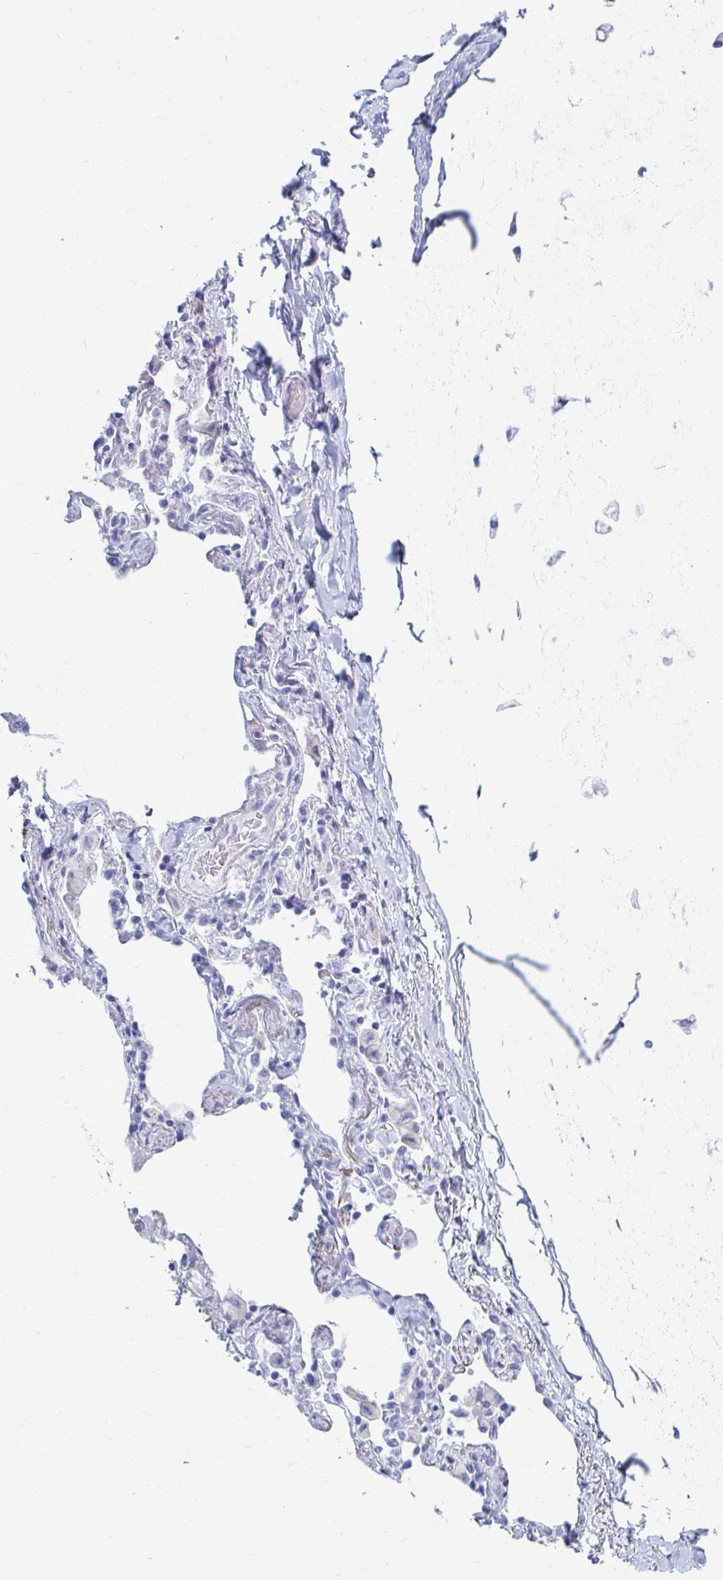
{"staining": {"intensity": "negative", "quantity": "none", "location": "none"}, "tissue": "soft tissue", "cell_type": "Chondrocytes", "image_type": "normal", "snomed": [{"axis": "morphology", "description": "Normal tissue, NOS"}, {"axis": "topography", "description": "Cartilage tissue"}, {"axis": "topography", "description": "Bronchus"}], "caption": "Histopathology image shows no significant protein staining in chondrocytes of benign soft tissue. (DAB (3,3'-diaminobenzidine) immunohistochemistry with hematoxylin counter stain).", "gene": "CELF5", "patient": {"sex": "male", "age": 64}}